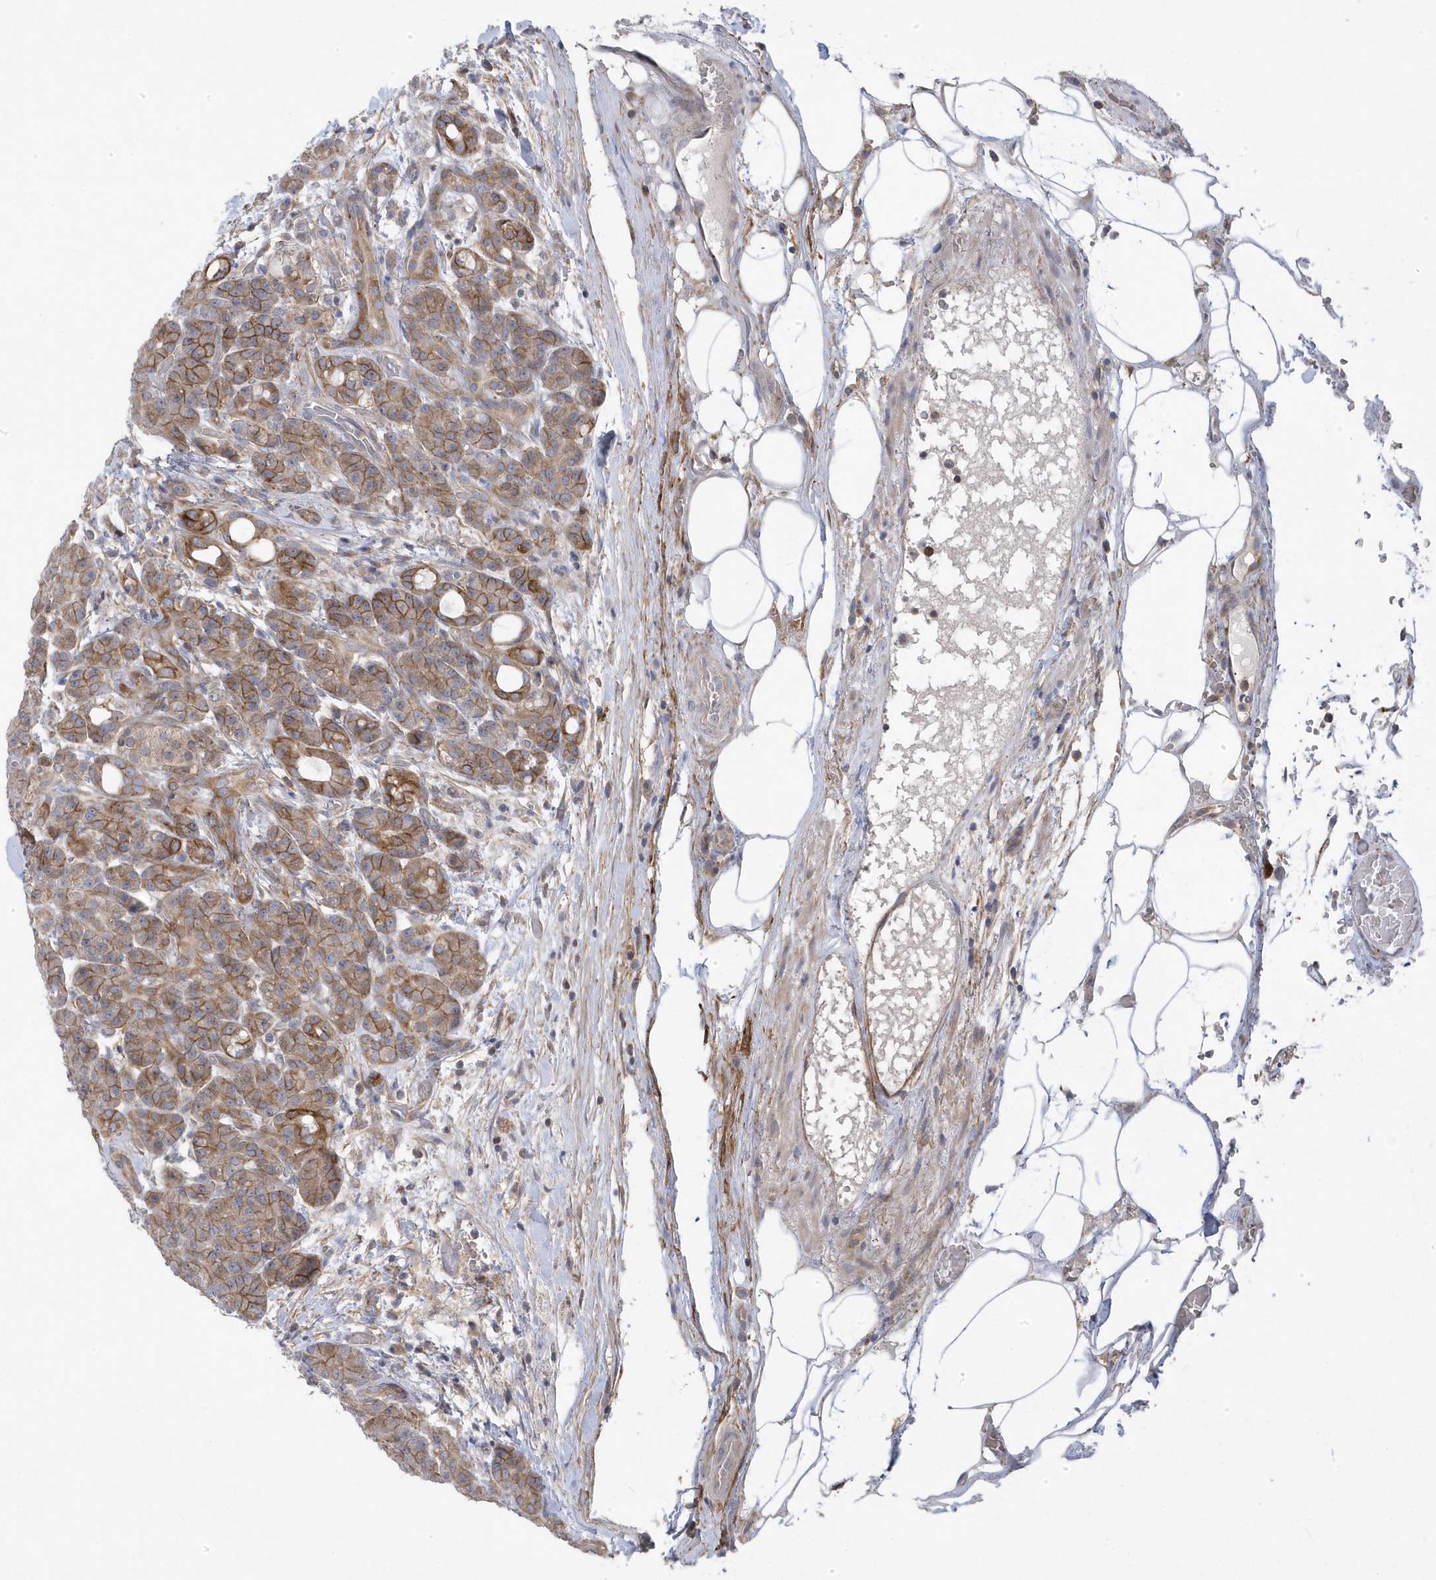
{"staining": {"intensity": "strong", "quantity": "25%-75%", "location": "cytoplasmic/membranous"}, "tissue": "pancreas", "cell_type": "Exocrine glandular cells", "image_type": "normal", "snomed": [{"axis": "morphology", "description": "Normal tissue, NOS"}, {"axis": "topography", "description": "Pancreas"}], "caption": "Pancreas stained with DAB immunohistochemistry demonstrates high levels of strong cytoplasmic/membranous positivity in approximately 25%-75% of exocrine glandular cells.", "gene": "ANAPC1", "patient": {"sex": "male", "age": 63}}